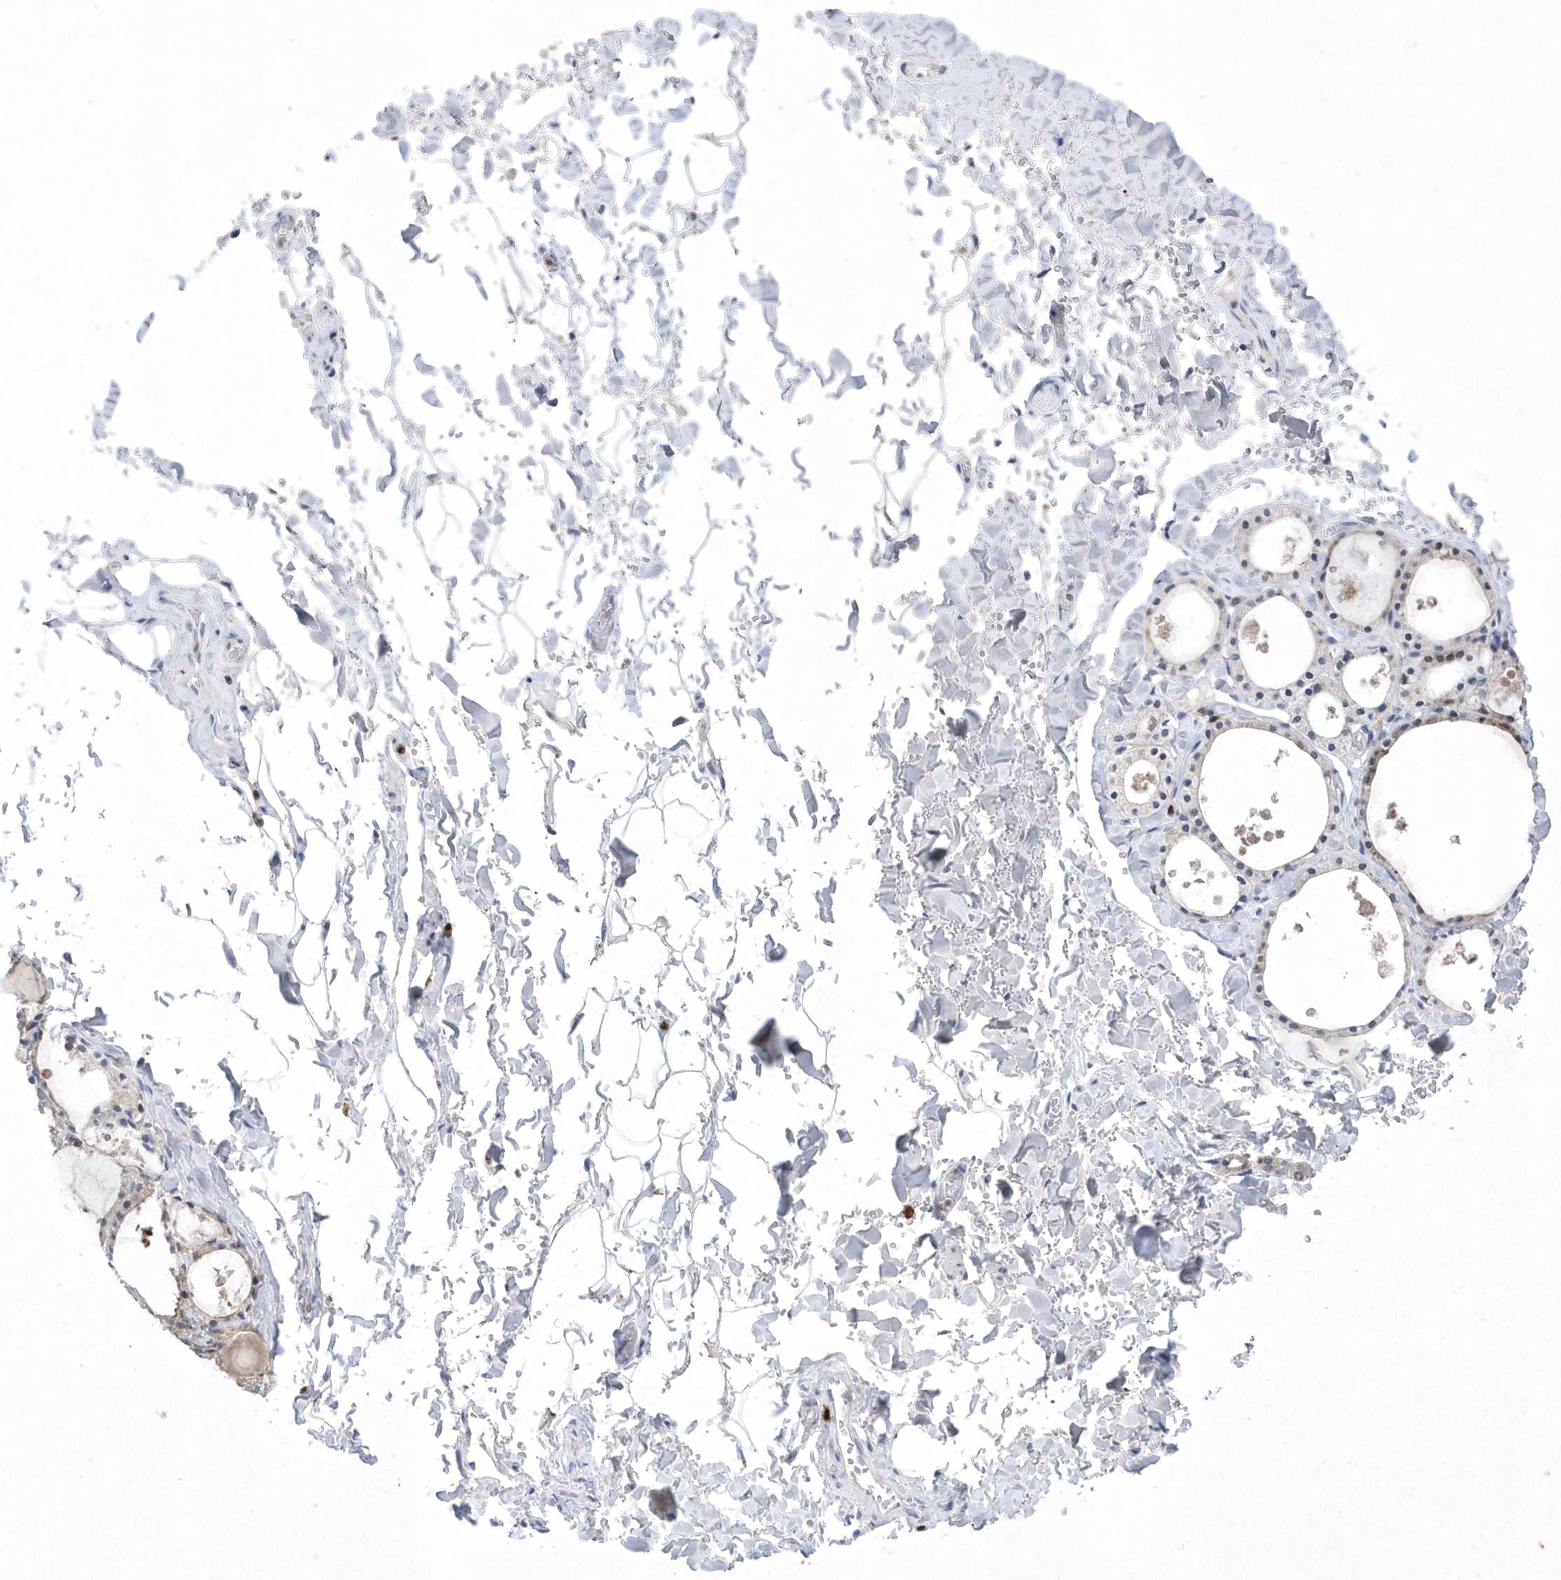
{"staining": {"intensity": "moderate", "quantity": "25%-75%", "location": "cytoplasmic/membranous,nuclear"}, "tissue": "thyroid gland", "cell_type": "Glandular cells", "image_type": "normal", "snomed": [{"axis": "morphology", "description": "Normal tissue, NOS"}, {"axis": "topography", "description": "Thyroid gland"}], "caption": "Immunohistochemistry (IHC) (DAB (3,3'-diaminobenzidine)) staining of unremarkable thyroid gland shows moderate cytoplasmic/membranous,nuclear protein expression in about 25%-75% of glandular cells.", "gene": "BHLHA15", "patient": {"sex": "male", "age": 56}}